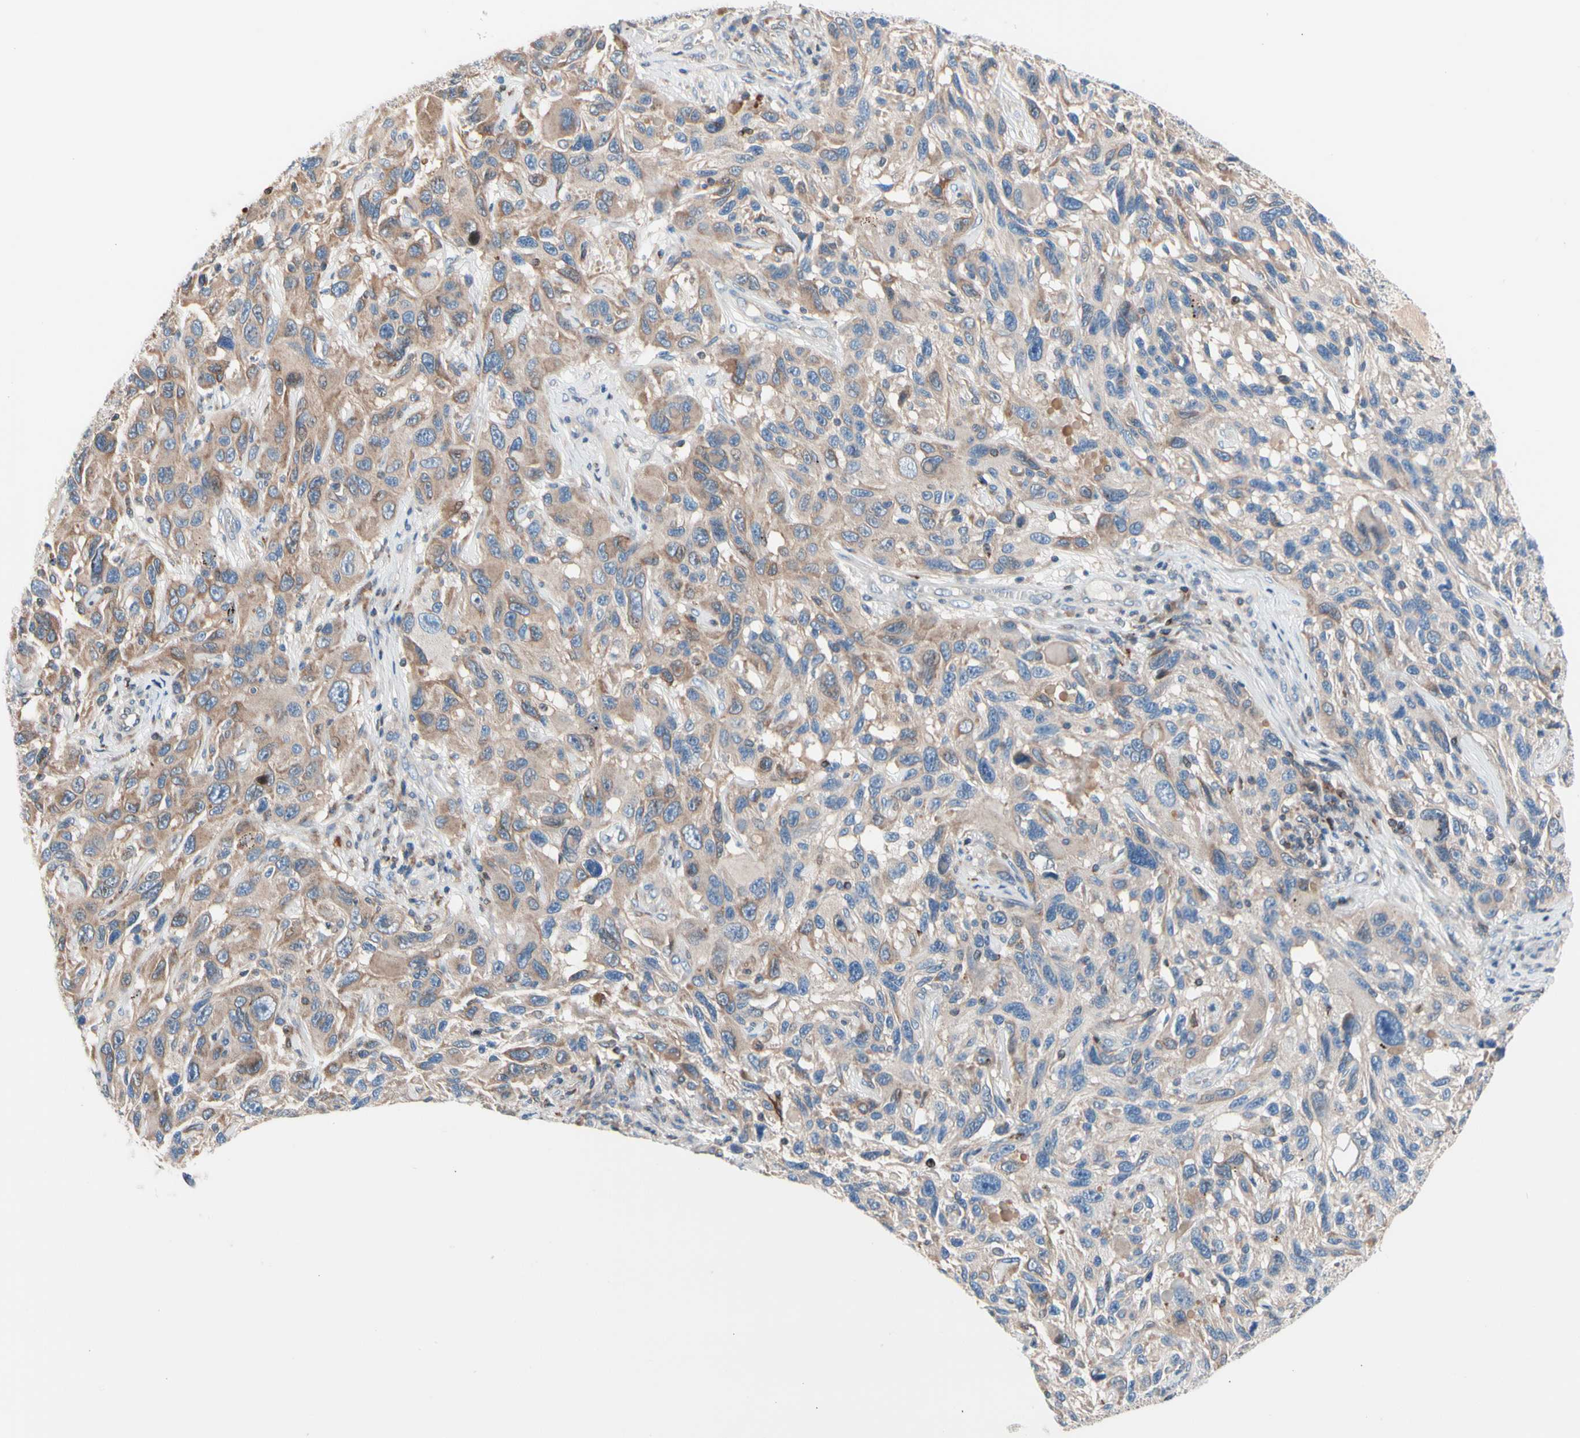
{"staining": {"intensity": "weak", "quantity": "25%-75%", "location": "cytoplasmic/membranous"}, "tissue": "melanoma", "cell_type": "Tumor cells", "image_type": "cancer", "snomed": [{"axis": "morphology", "description": "Malignant melanoma, NOS"}, {"axis": "topography", "description": "Skin"}], "caption": "IHC photomicrograph of neoplastic tissue: malignant melanoma stained using immunohistochemistry (IHC) reveals low levels of weak protein expression localized specifically in the cytoplasmic/membranous of tumor cells, appearing as a cytoplasmic/membranous brown color.", "gene": "MAP3K3", "patient": {"sex": "male", "age": 53}}